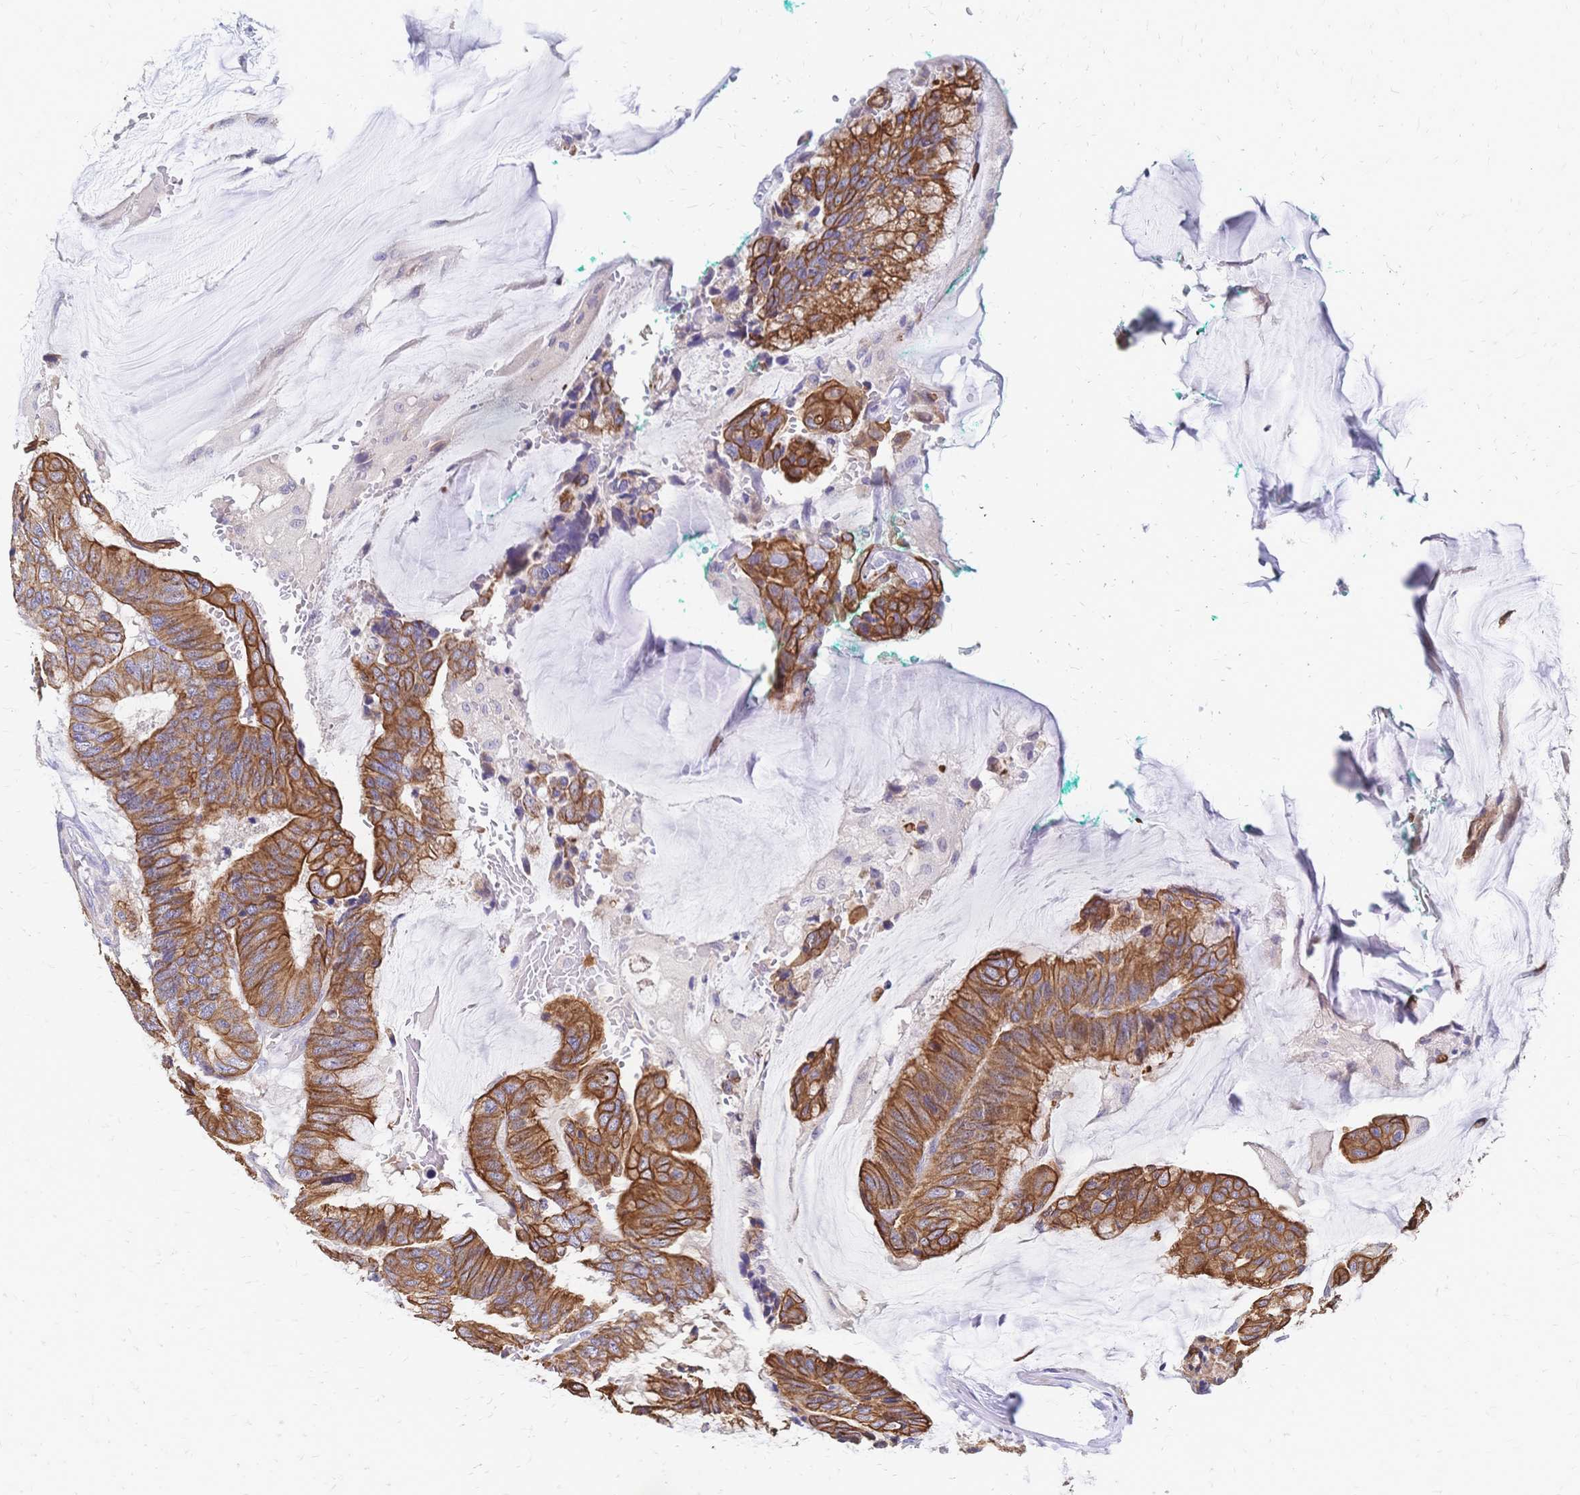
{"staining": {"intensity": "strong", "quantity": ">75%", "location": "cytoplasmic/membranous"}, "tissue": "colorectal cancer", "cell_type": "Tumor cells", "image_type": "cancer", "snomed": [{"axis": "morphology", "description": "Adenocarcinoma, NOS"}, {"axis": "topography", "description": "Rectum"}], "caption": "This is an image of immunohistochemistry (IHC) staining of colorectal cancer (adenocarcinoma), which shows strong expression in the cytoplasmic/membranous of tumor cells.", "gene": "DTNB", "patient": {"sex": "female", "age": 59}}